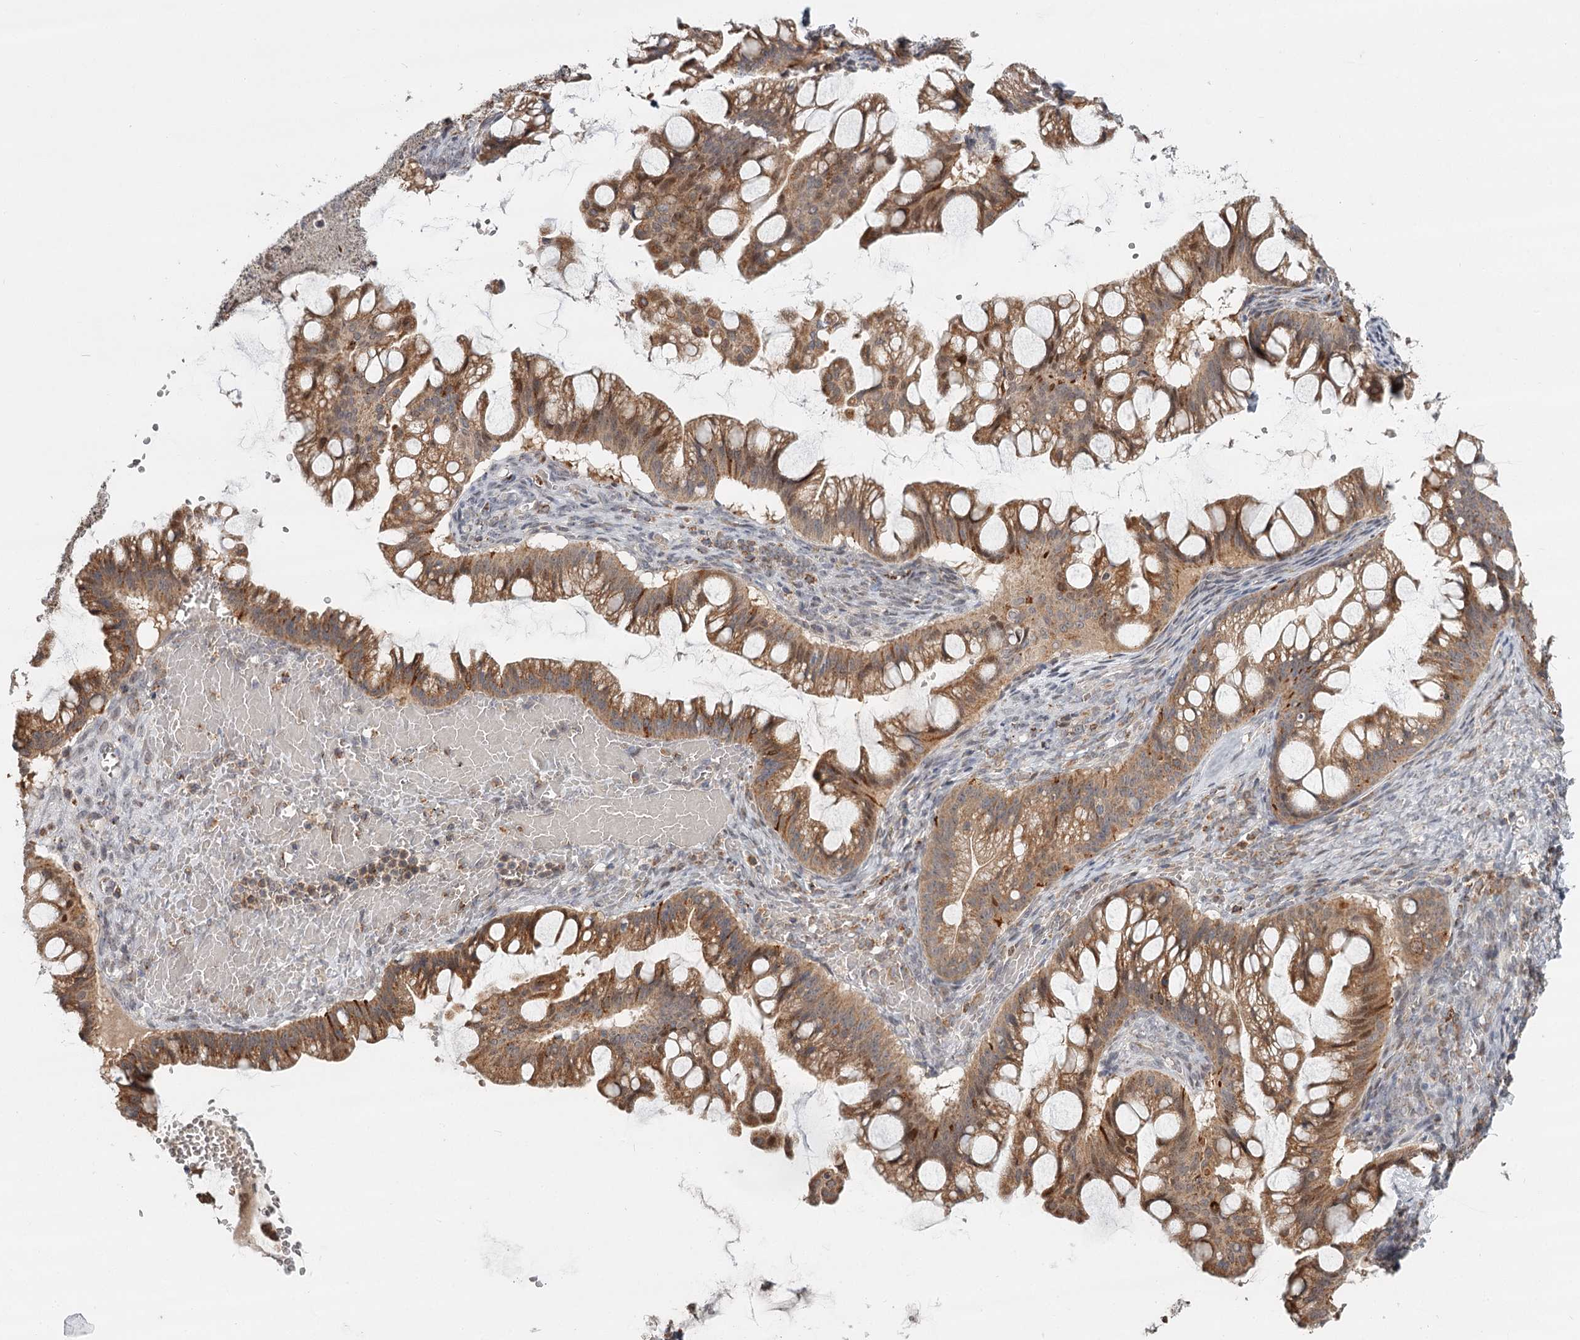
{"staining": {"intensity": "moderate", "quantity": ">75%", "location": "cytoplasmic/membranous"}, "tissue": "ovarian cancer", "cell_type": "Tumor cells", "image_type": "cancer", "snomed": [{"axis": "morphology", "description": "Cystadenocarcinoma, mucinous, NOS"}, {"axis": "topography", "description": "Ovary"}], "caption": "IHC histopathology image of neoplastic tissue: human ovarian cancer (mucinous cystadenocarcinoma) stained using IHC displays medium levels of moderate protein expression localized specifically in the cytoplasmic/membranous of tumor cells, appearing as a cytoplasmic/membranous brown color.", "gene": "CDC123", "patient": {"sex": "female", "age": 73}}